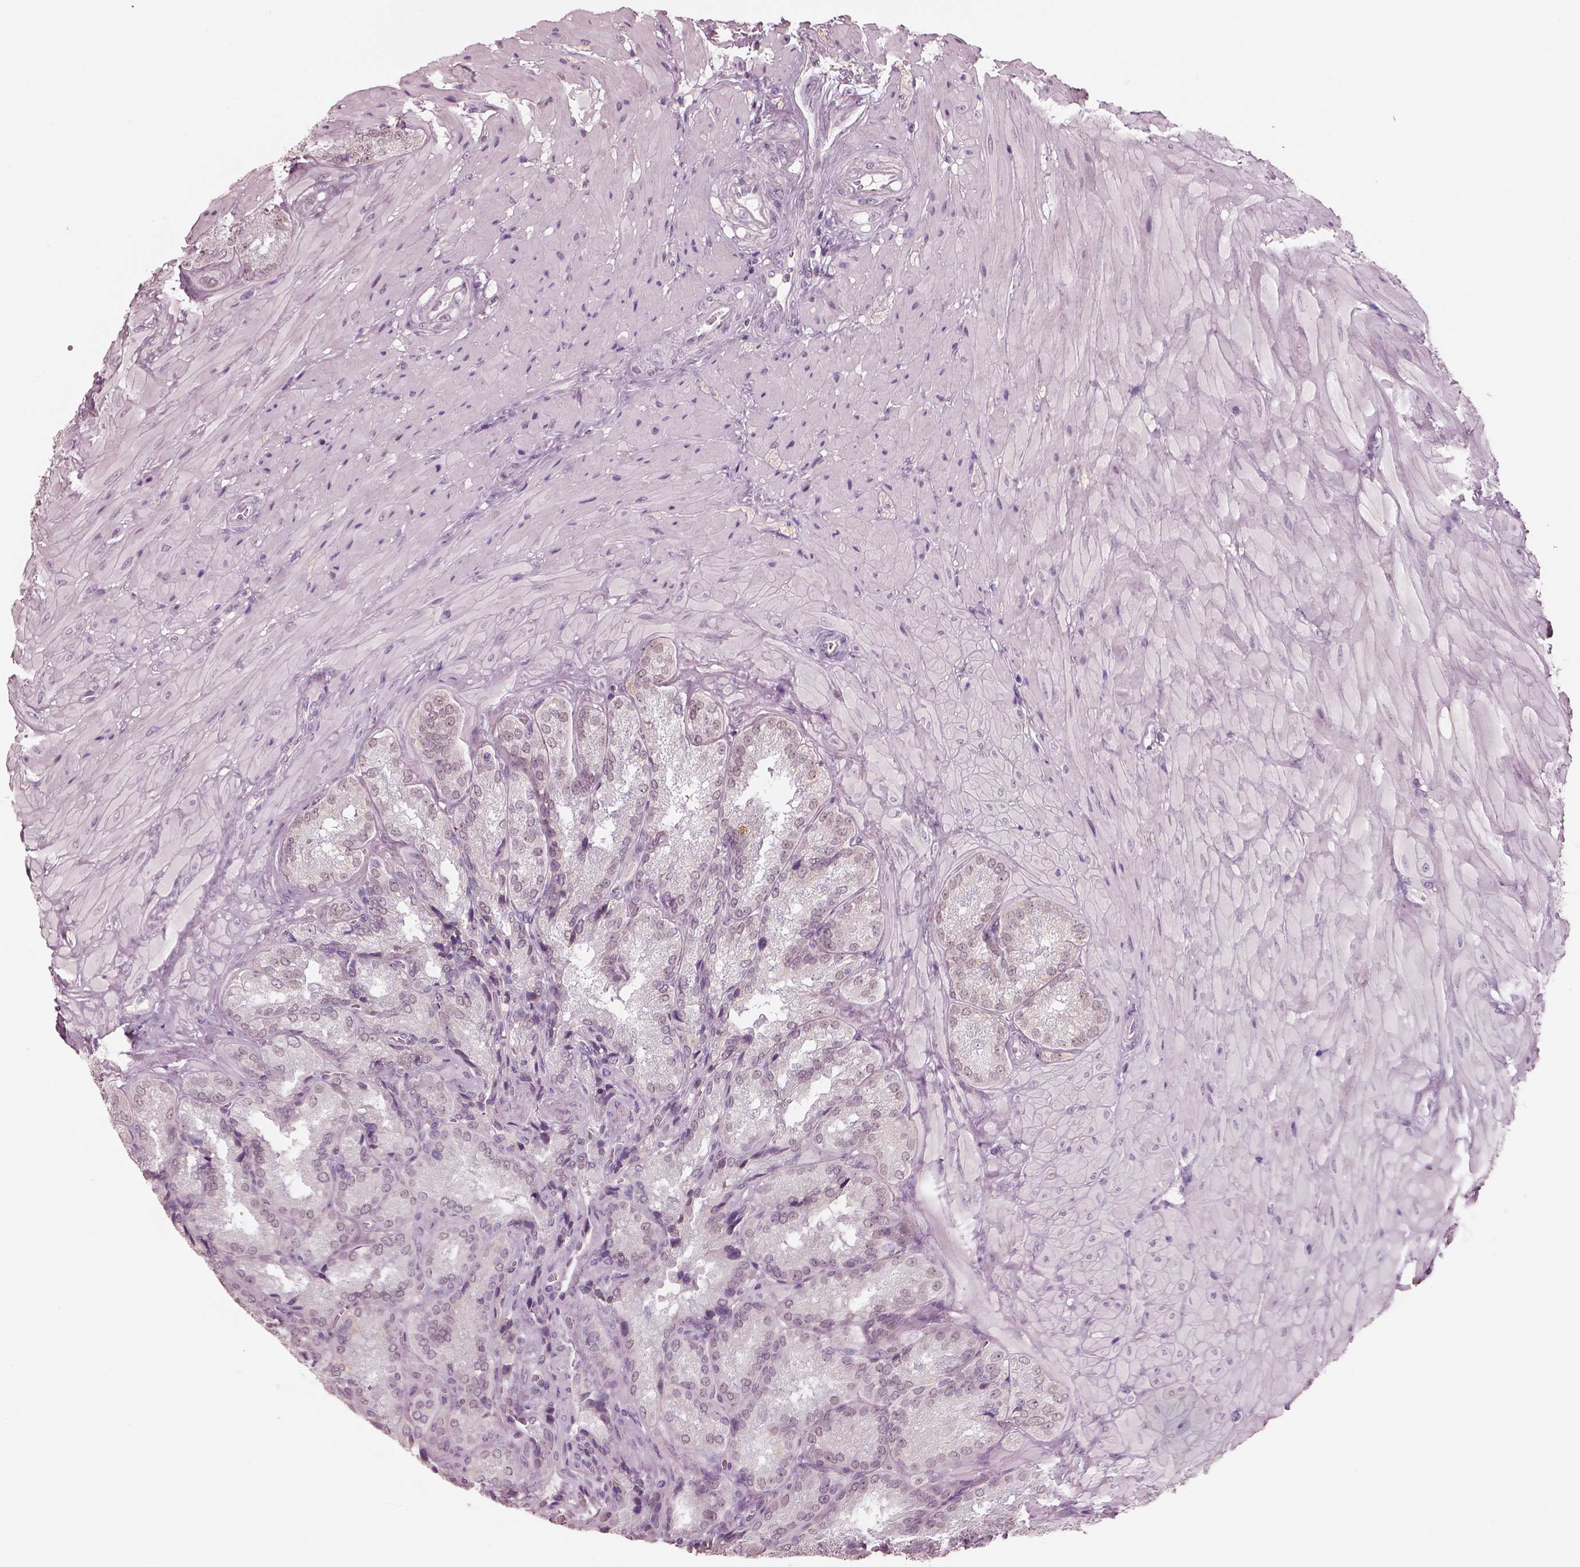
{"staining": {"intensity": "weak", "quantity": "<25%", "location": "cytoplasmic/membranous"}, "tissue": "seminal vesicle", "cell_type": "Glandular cells", "image_type": "normal", "snomed": [{"axis": "morphology", "description": "Normal tissue, NOS"}, {"axis": "topography", "description": "Seminal veicle"}], "caption": "Glandular cells show no significant protein staining in benign seminal vesicle.", "gene": "ELSPBP1", "patient": {"sex": "male", "age": 37}}